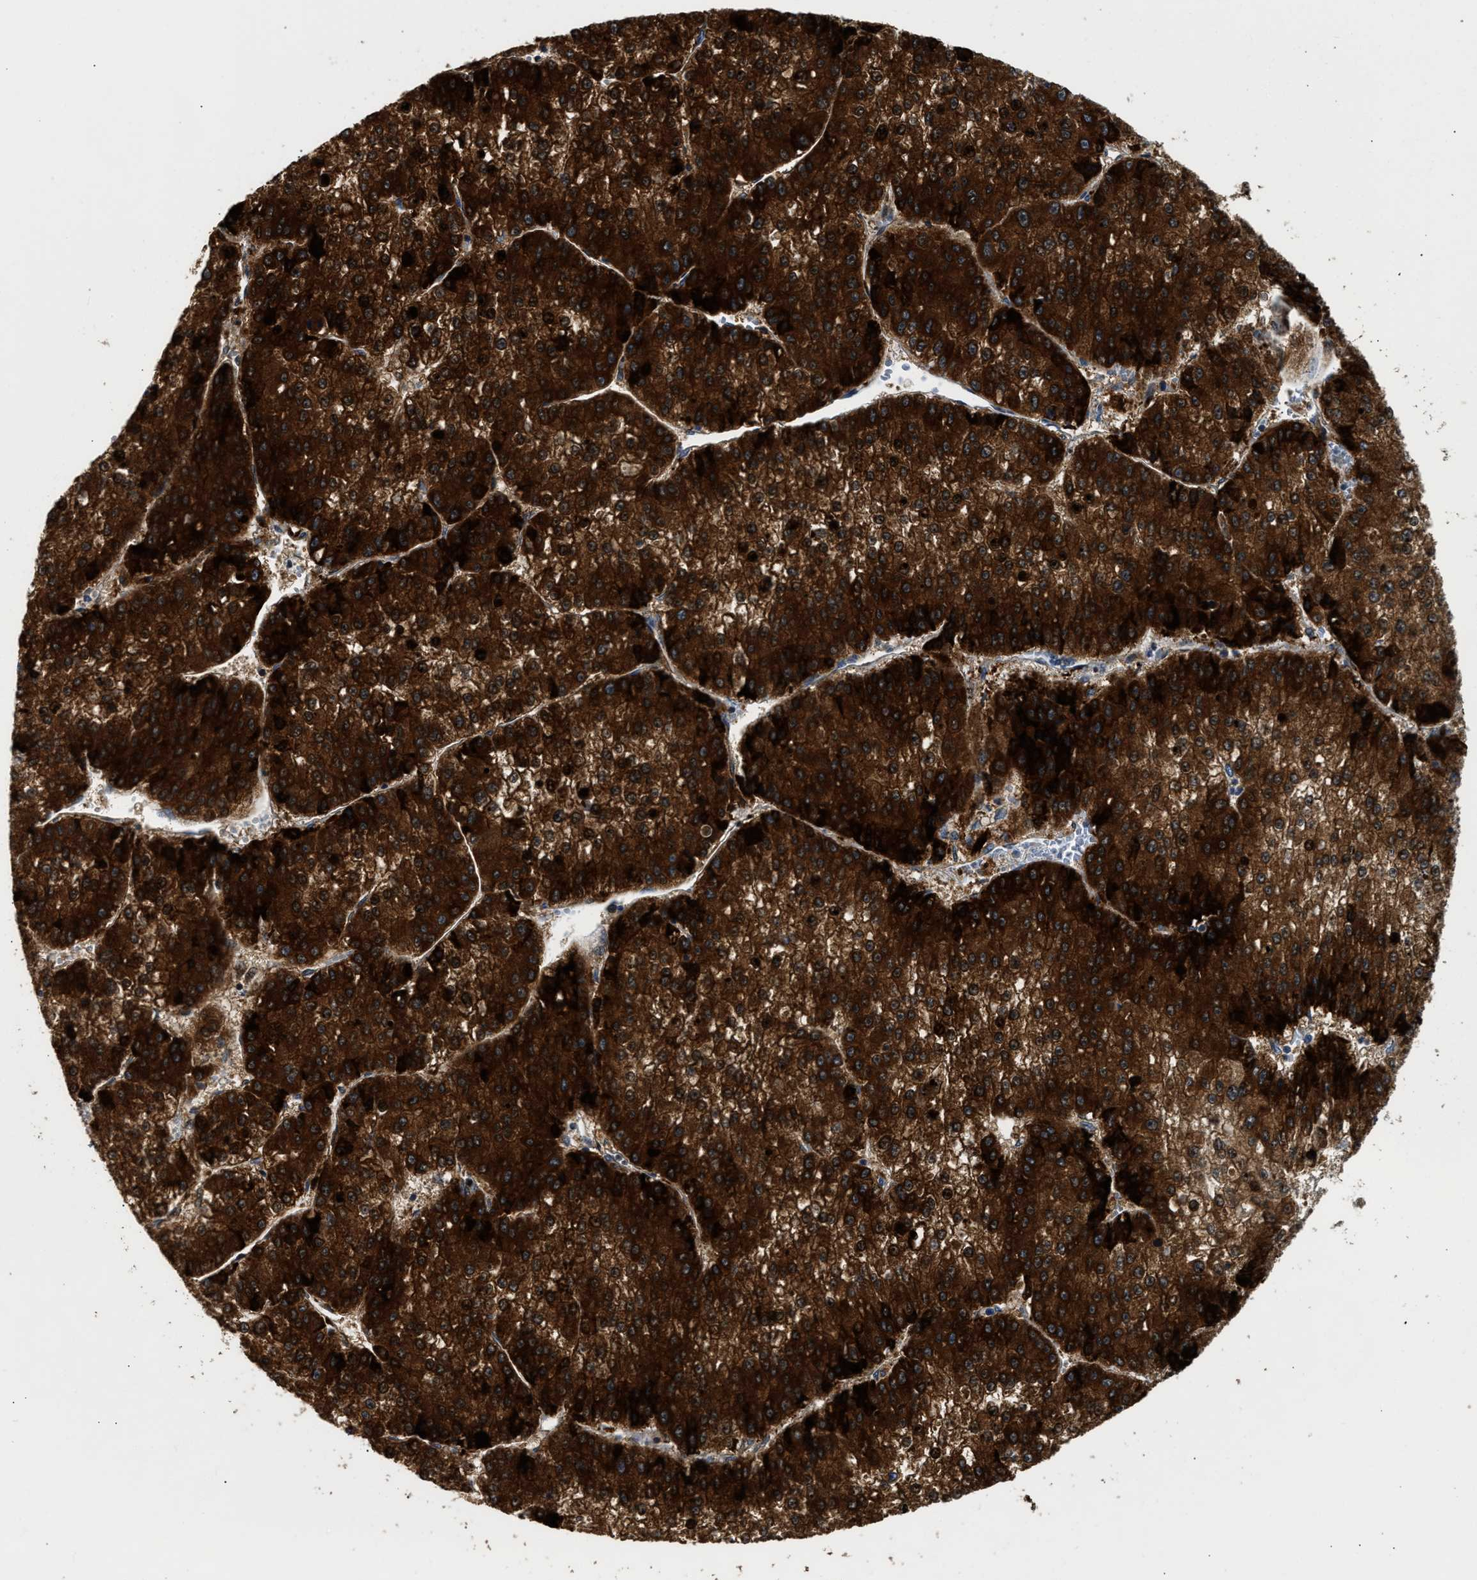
{"staining": {"intensity": "strong", "quantity": ">75%", "location": "cytoplasmic/membranous"}, "tissue": "liver cancer", "cell_type": "Tumor cells", "image_type": "cancer", "snomed": [{"axis": "morphology", "description": "Carcinoma, Hepatocellular, NOS"}, {"axis": "topography", "description": "Liver"}], "caption": "Strong cytoplasmic/membranous positivity for a protein is seen in about >75% of tumor cells of liver cancer (hepatocellular carcinoma) using immunohistochemistry.", "gene": "AMZ1", "patient": {"sex": "female", "age": 73}}